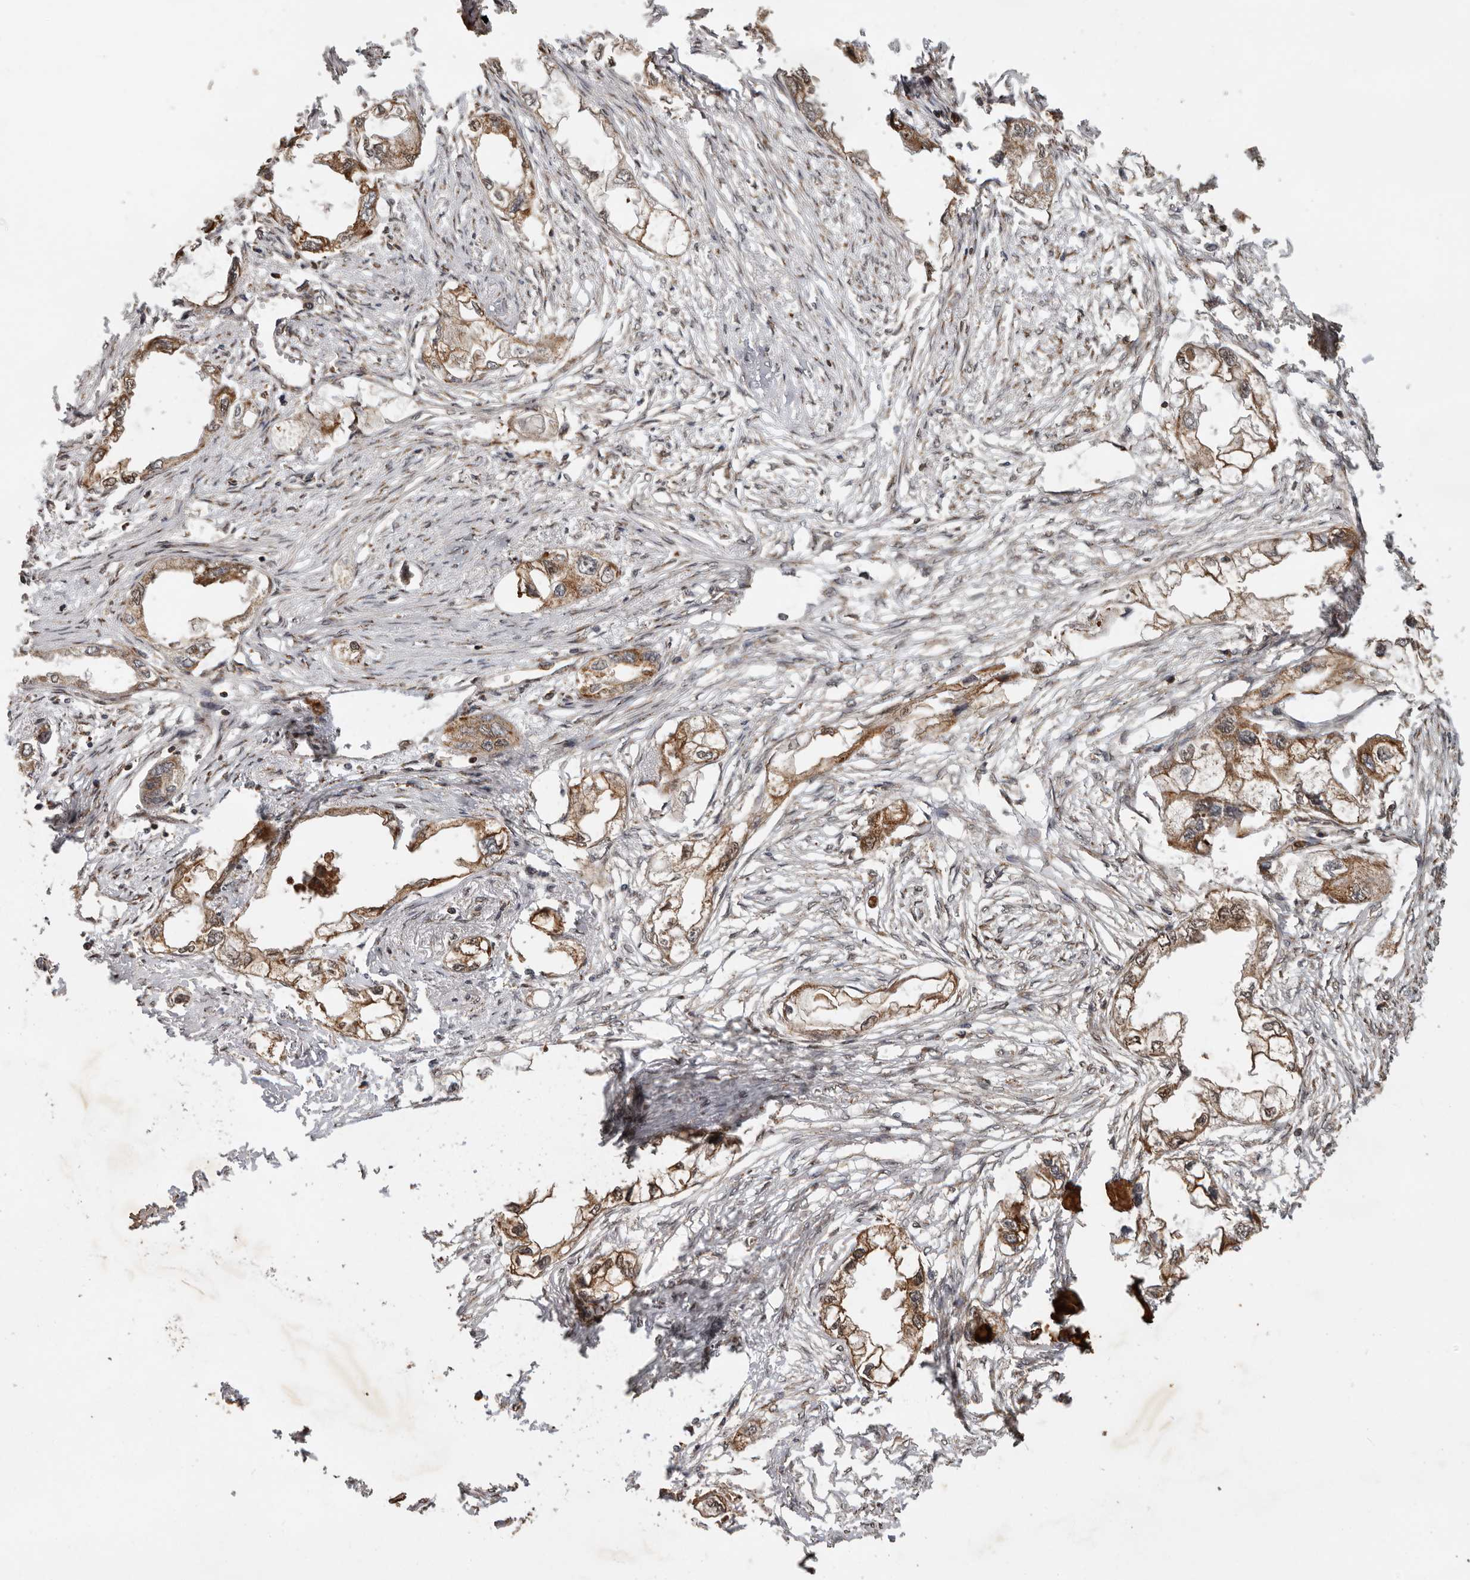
{"staining": {"intensity": "moderate", "quantity": ">75%", "location": "cytoplasmic/membranous"}, "tissue": "endometrial cancer", "cell_type": "Tumor cells", "image_type": "cancer", "snomed": [{"axis": "morphology", "description": "Adenocarcinoma, NOS"}, {"axis": "morphology", "description": "Adenocarcinoma, metastatic, NOS"}, {"axis": "topography", "description": "Adipose tissue"}, {"axis": "topography", "description": "Endometrium"}], "caption": "Approximately >75% of tumor cells in human endometrial cancer show moderate cytoplasmic/membranous protein expression as visualized by brown immunohistochemical staining.", "gene": "RNF157", "patient": {"sex": "female", "age": 67}}